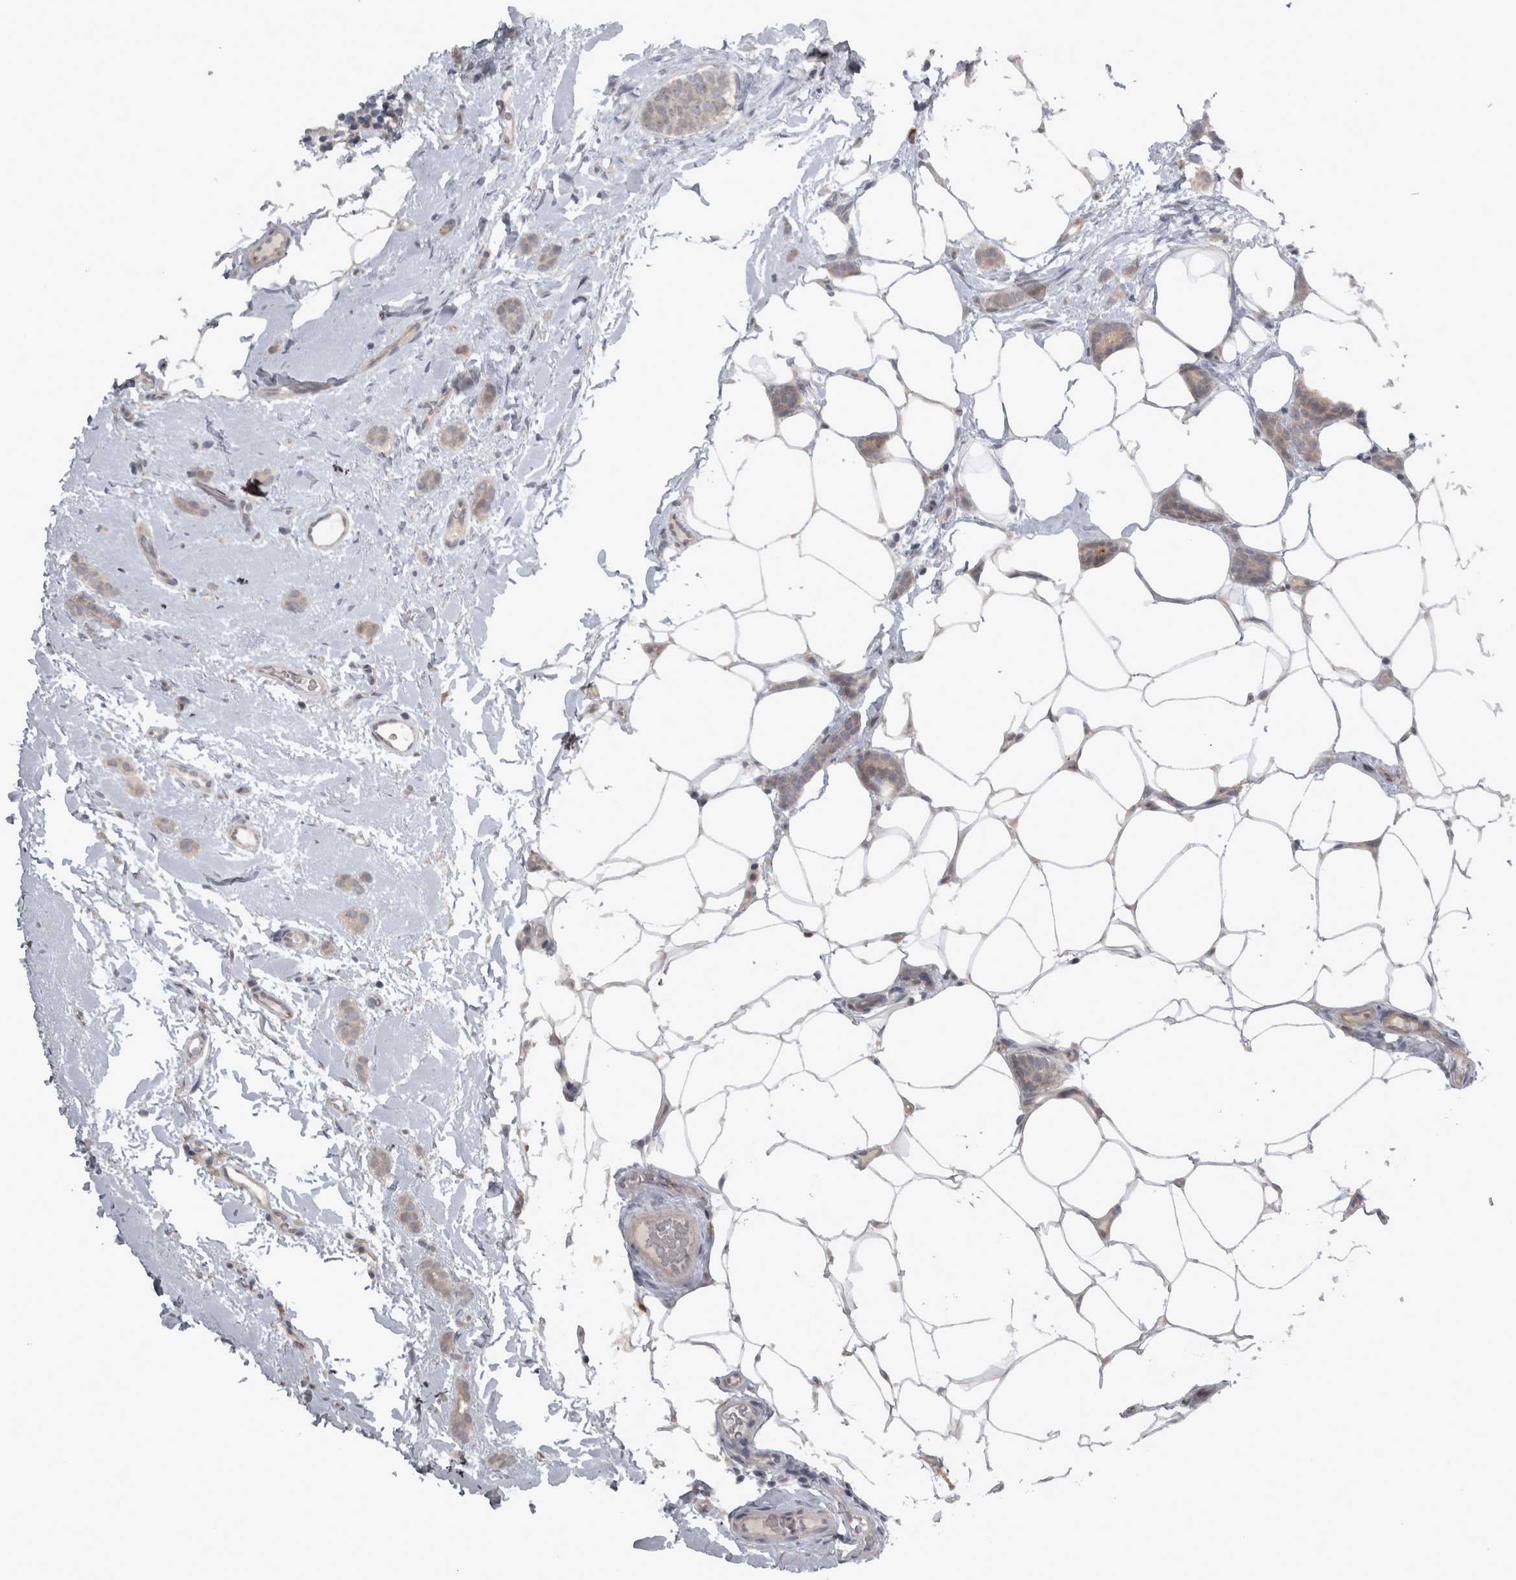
{"staining": {"intensity": "negative", "quantity": "none", "location": "none"}, "tissue": "breast cancer", "cell_type": "Tumor cells", "image_type": "cancer", "snomed": [{"axis": "morphology", "description": "Lobular carcinoma"}, {"axis": "topography", "description": "Skin"}, {"axis": "topography", "description": "Breast"}], "caption": "Immunohistochemistry photomicrograph of human lobular carcinoma (breast) stained for a protein (brown), which exhibits no positivity in tumor cells. The staining was performed using DAB (3,3'-diaminobenzidine) to visualize the protein expression in brown, while the nuclei were stained in blue with hematoxylin (Magnification: 20x).", "gene": "SLCO5A1", "patient": {"sex": "female", "age": 46}}